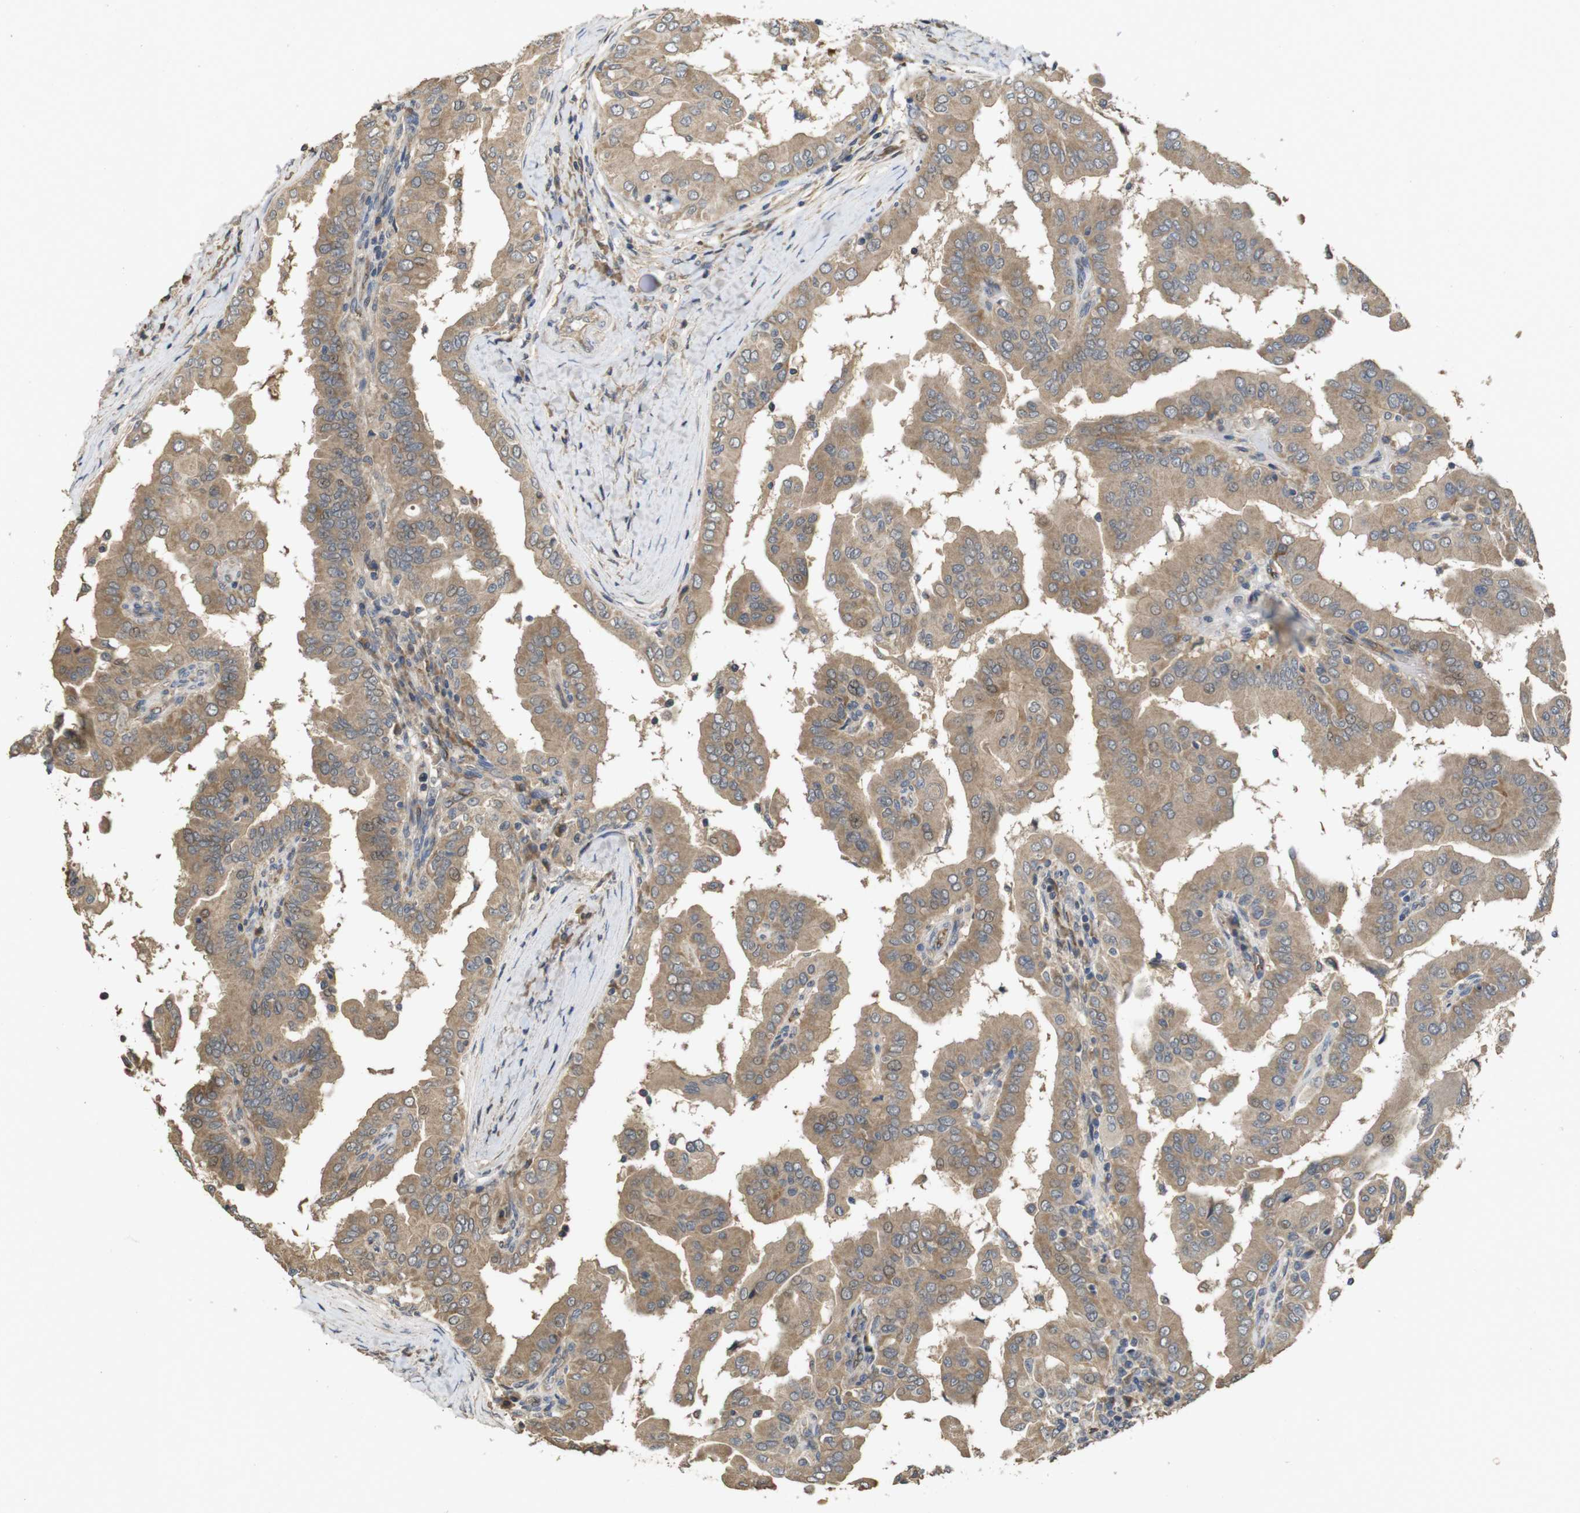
{"staining": {"intensity": "weak", "quantity": ">75%", "location": "cytoplasmic/membranous"}, "tissue": "thyroid cancer", "cell_type": "Tumor cells", "image_type": "cancer", "snomed": [{"axis": "morphology", "description": "Papillary adenocarcinoma, NOS"}, {"axis": "topography", "description": "Thyroid gland"}], "caption": "Human thyroid cancer stained with a brown dye shows weak cytoplasmic/membranous positive staining in approximately >75% of tumor cells.", "gene": "PCDHB10", "patient": {"sex": "male", "age": 33}}